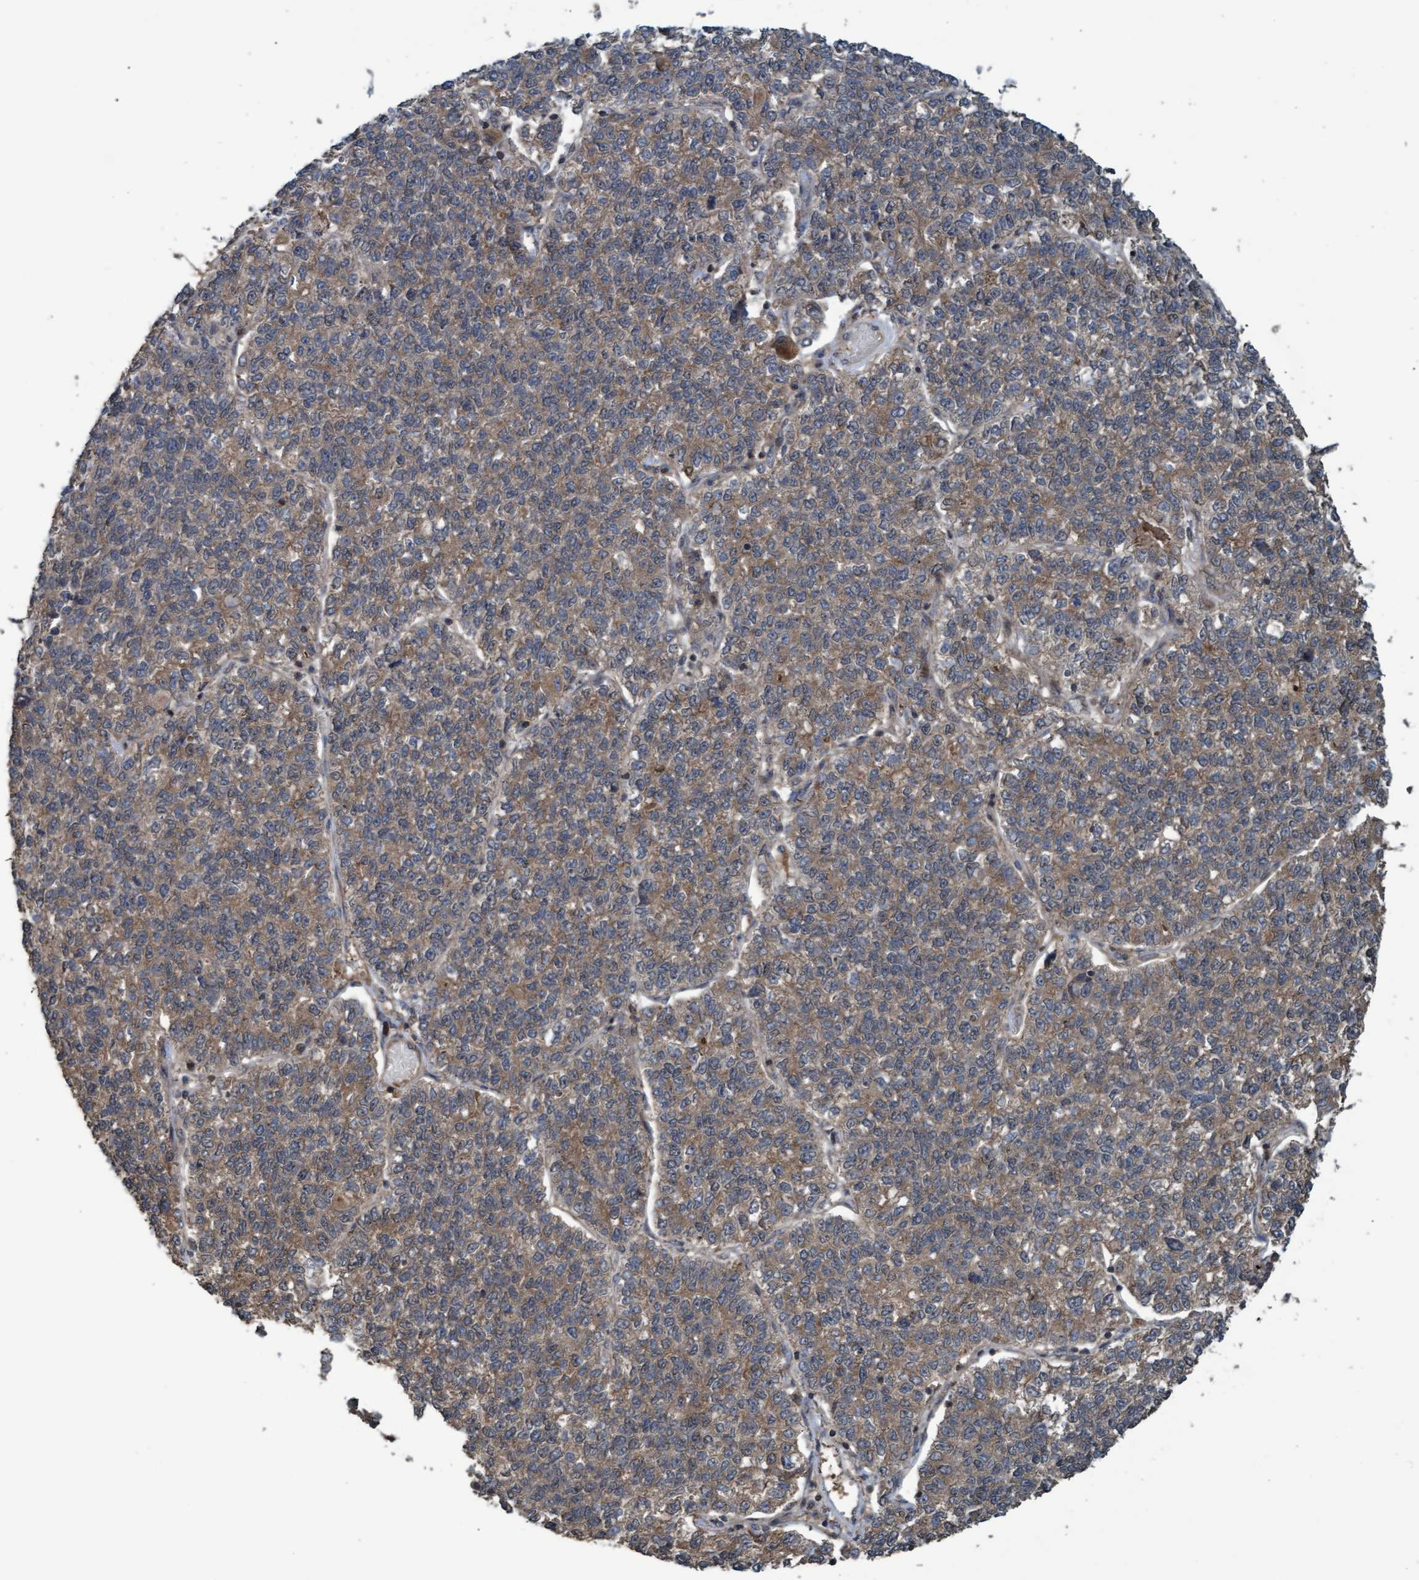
{"staining": {"intensity": "moderate", "quantity": ">75%", "location": "cytoplasmic/membranous"}, "tissue": "lung cancer", "cell_type": "Tumor cells", "image_type": "cancer", "snomed": [{"axis": "morphology", "description": "Adenocarcinoma, NOS"}, {"axis": "topography", "description": "Lung"}], "caption": "Tumor cells demonstrate moderate cytoplasmic/membranous positivity in about >75% of cells in lung adenocarcinoma. (Stains: DAB in brown, nuclei in blue, Microscopy: brightfield microscopy at high magnification).", "gene": "GGT6", "patient": {"sex": "male", "age": 49}}